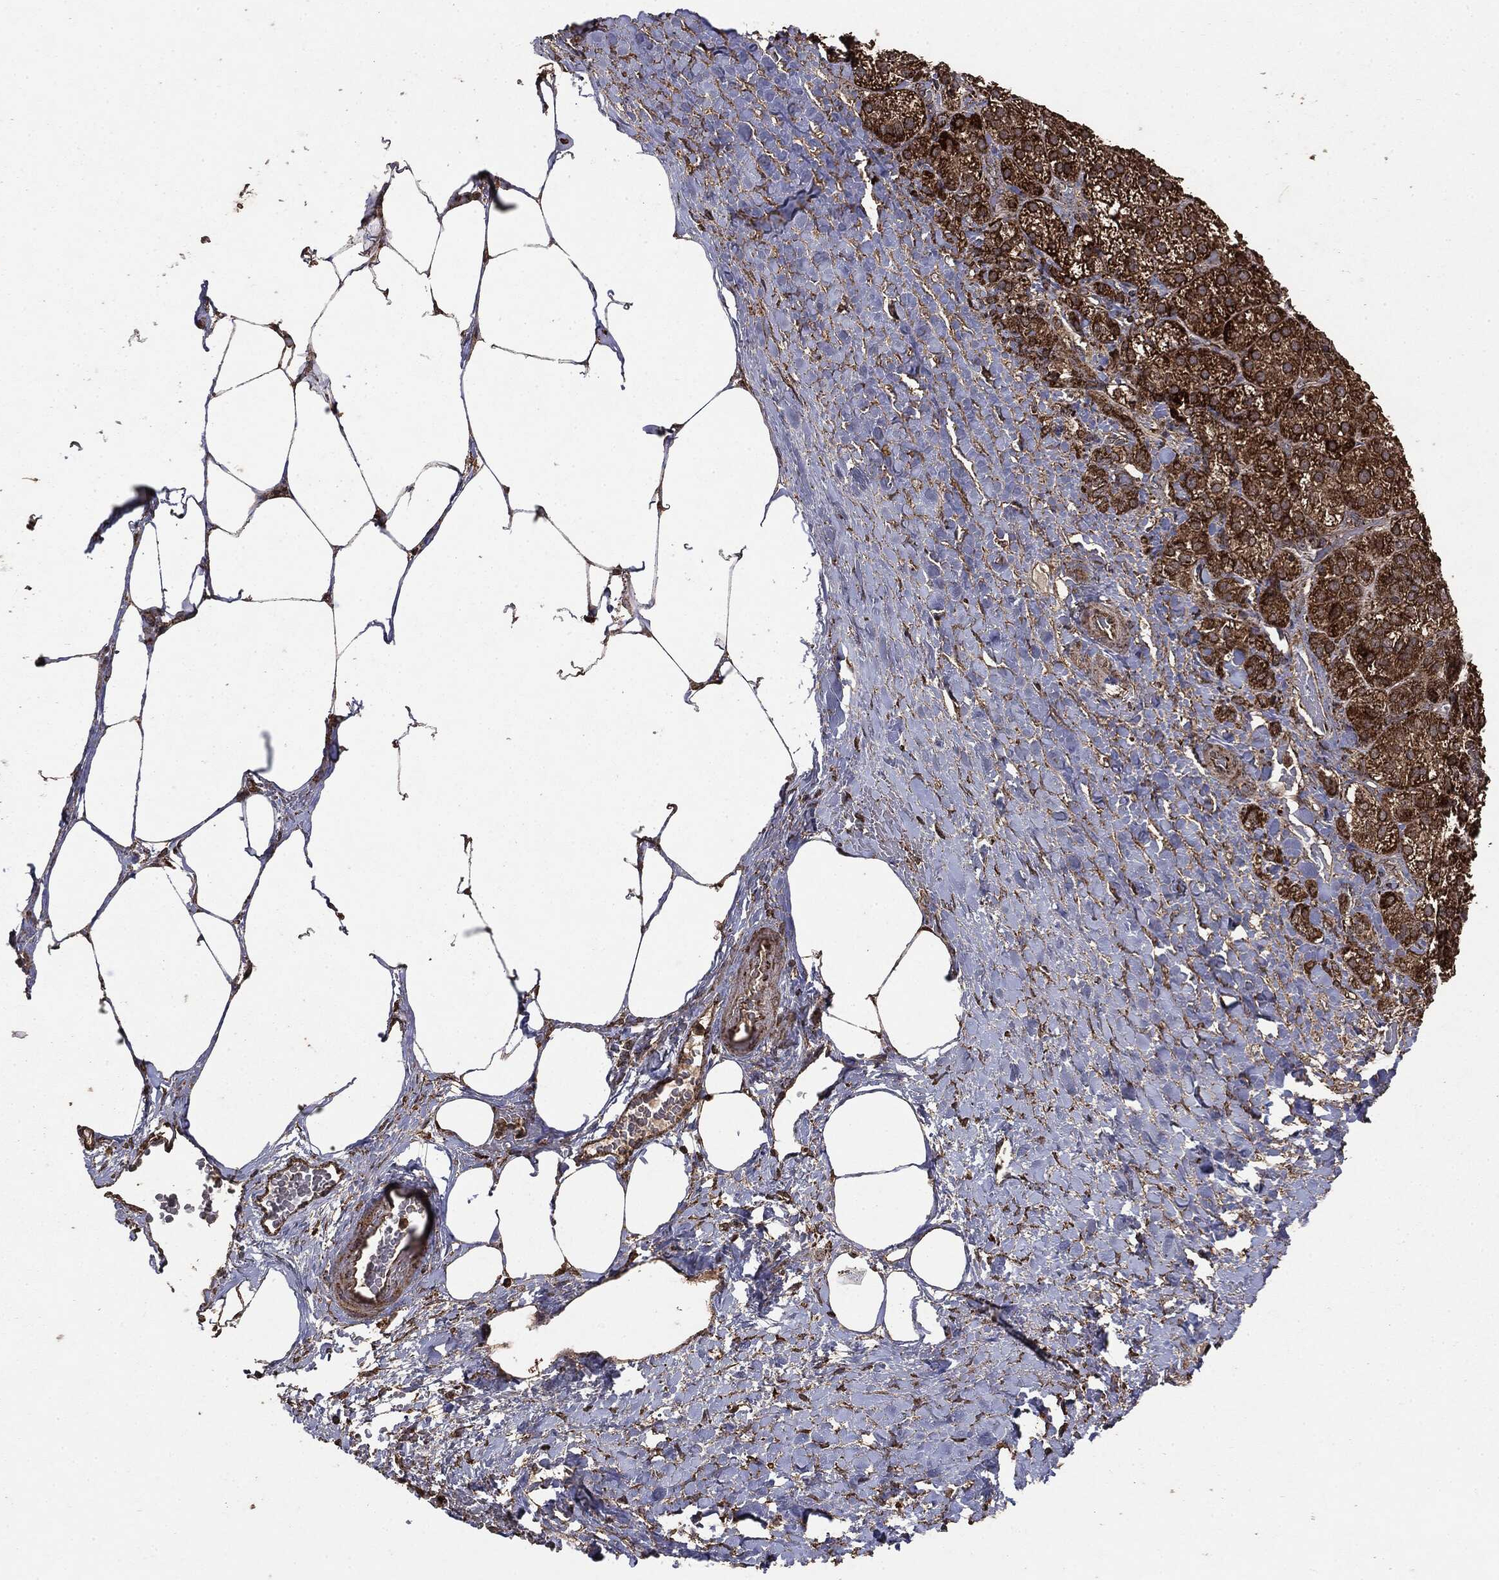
{"staining": {"intensity": "strong", "quantity": ">75%", "location": "cytoplasmic/membranous"}, "tissue": "adrenal gland", "cell_type": "Glandular cells", "image_type": "normal", "snomed": [{"axis": "morphology", "description": "Normal tissue, NOS"}, {"axis": "topography", "description": "Adrenal gland"}], "caption": "Protein expression analysis of normal human adrenal gland reveals strong cytoplasmic/membranous staining in about >75% of glandular cells. (DAB IHC with brightfield microscopy, high magnification).", "gene": "MTOR", "patient": {"sex": "male", "age": 57}}